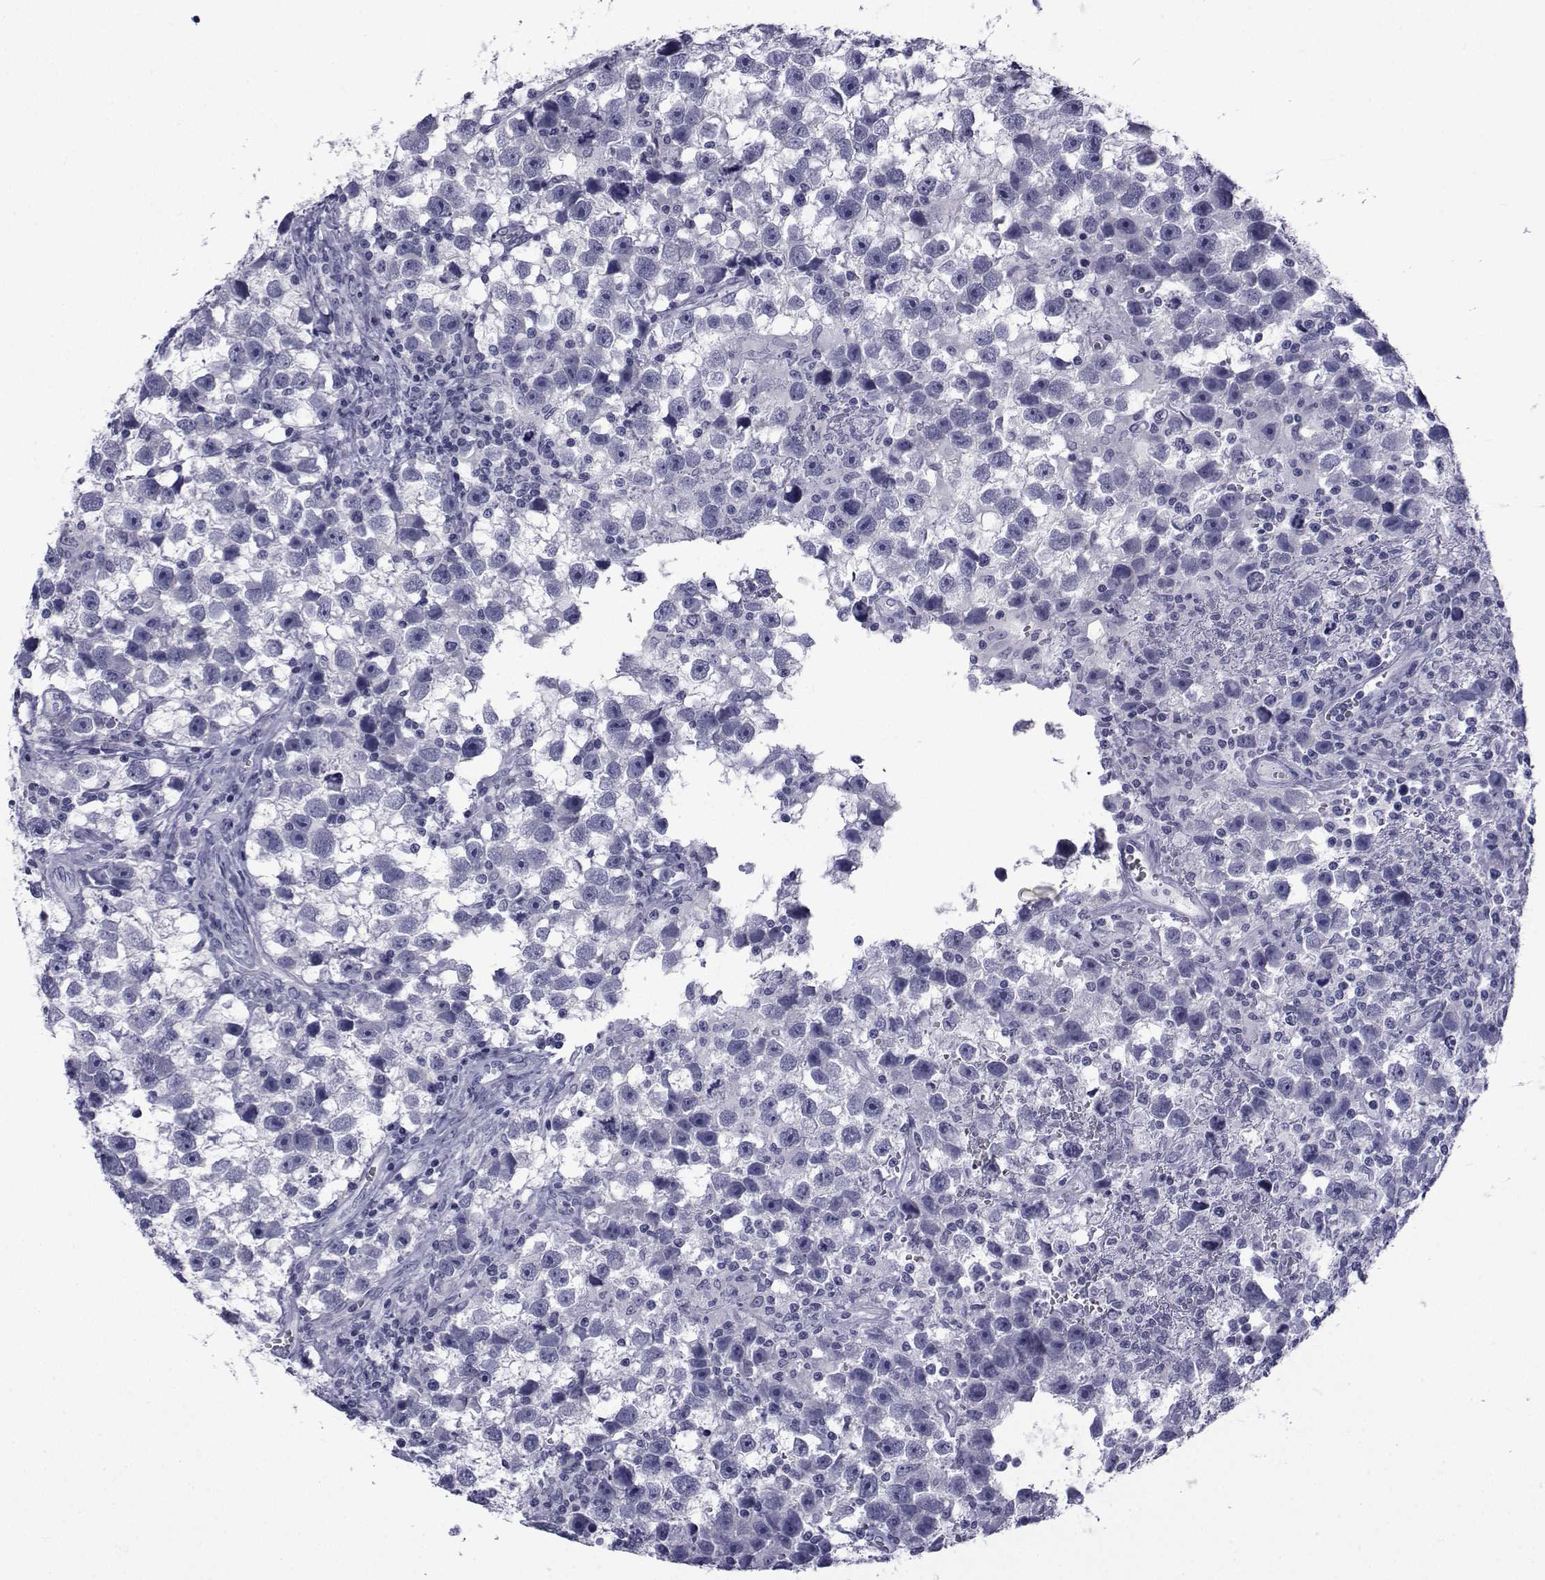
{"staining": {"intensity": "negative", "quantity": "none", "location": "none"}, "tissue": "testis cancer", "cell_type": "Tumor cells", "image_type": "cancer", "snomed": [{"axis": "morphology", "description": "Seminoma, NOS"}, {"axis": "topography", "description": "Testis"}], "caption": "This is a image of immunohistochemistry staining of testis cancer (seminoma), which shows no positivity in tumor cells.", "gene": "PDE6H", "patient": {"sex": "male", "age": 43}}